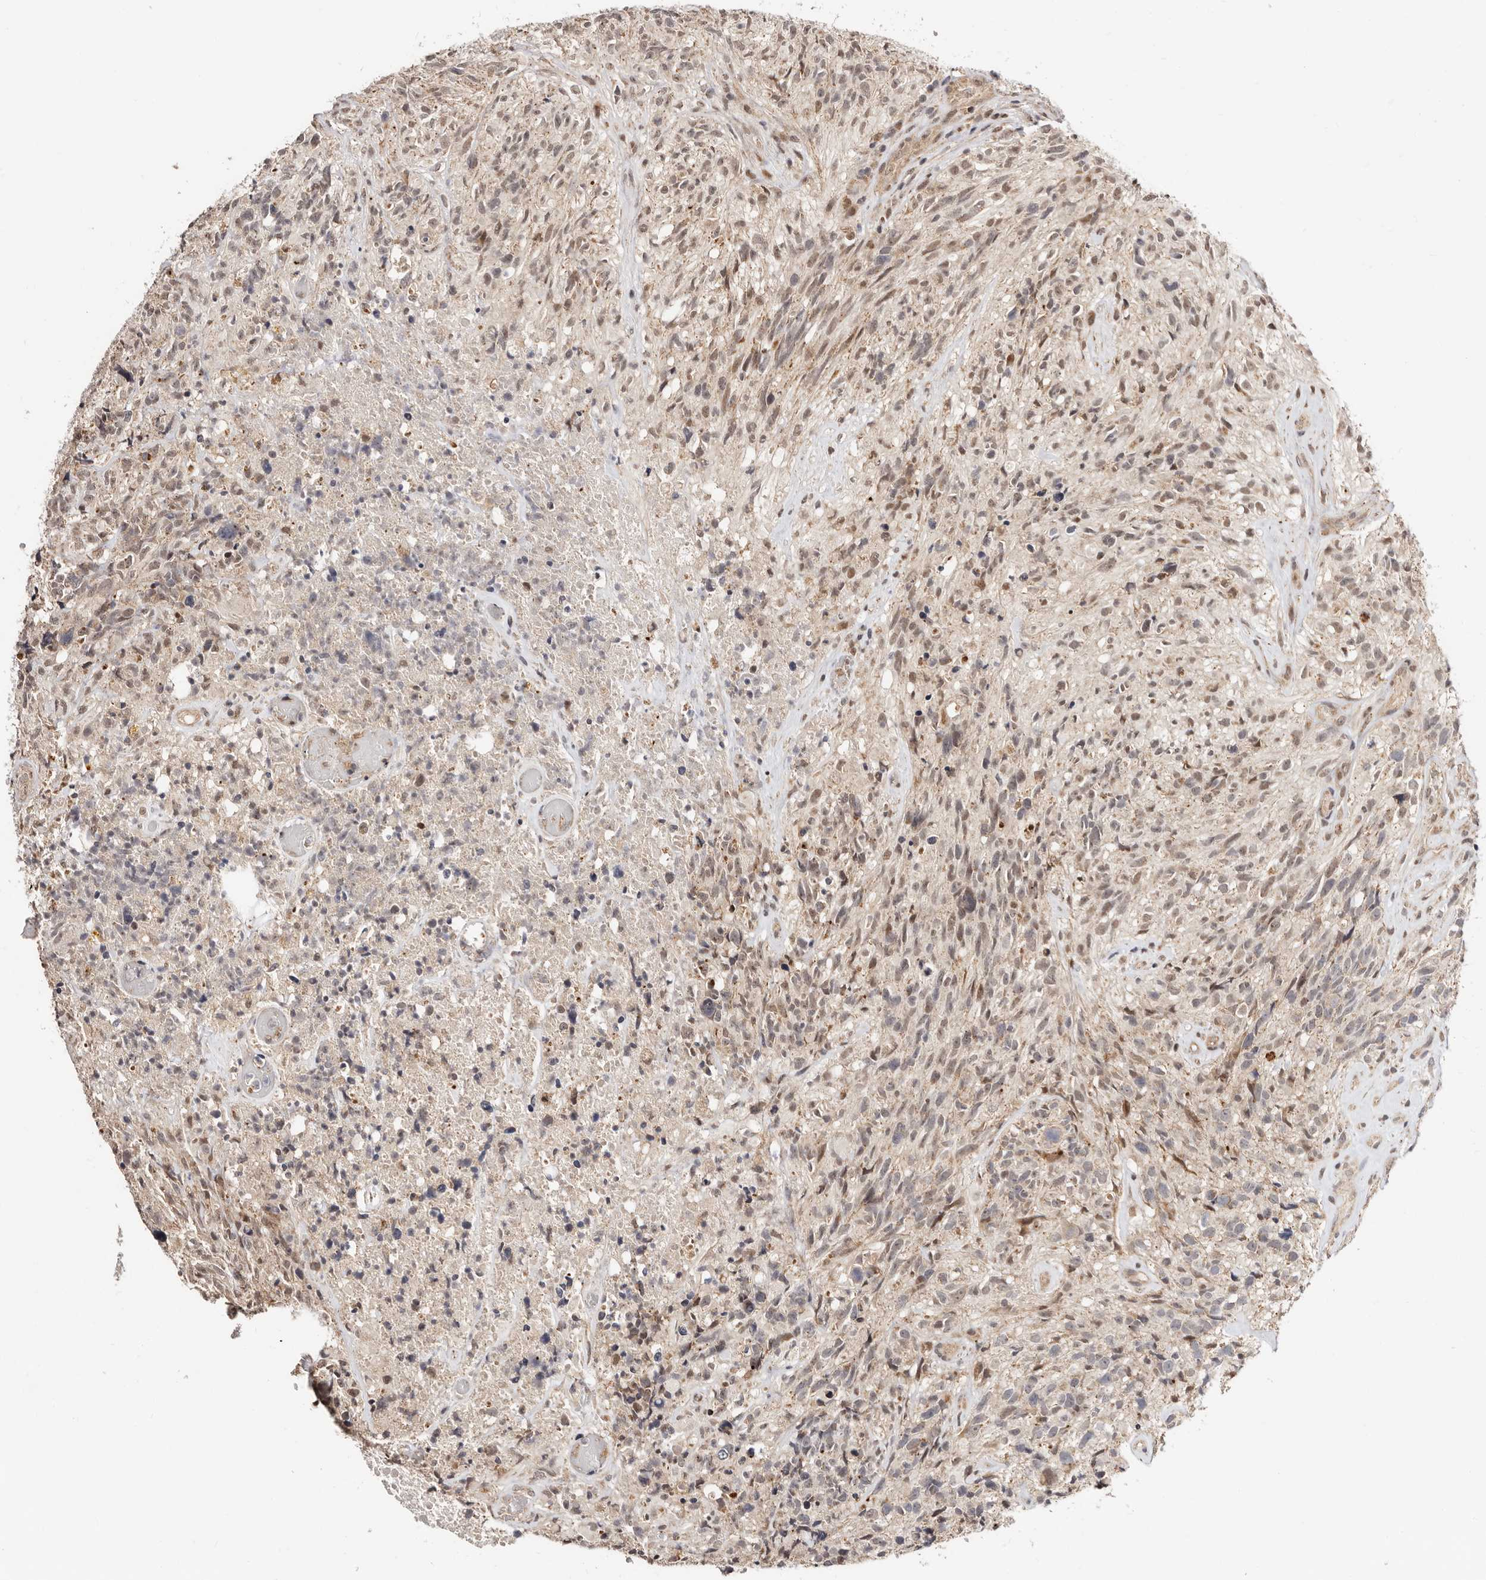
{"staining": {"intensity": "moderate", "quantity": "<25%", "location": "cytoplasmic/membranous,nuclear"}, "tissue": "glioma", "cell_type": "Tumor cells", "image_type": "cancer", "snomed": [{"axis": "morphology", "description": "Glioma, malignant, High grade"}, {"axis": "topography", "description": "Brain"}], "caption": "Human high-grade glioma (malignant) stained for a protein (brown) demonstrates moderate cytoplasmic/membranous and nuclear positive expression in approximately <25% of tumor cells.", "gene": "CTNNBL1", "patient": {"sex": "male", "age": 69}}